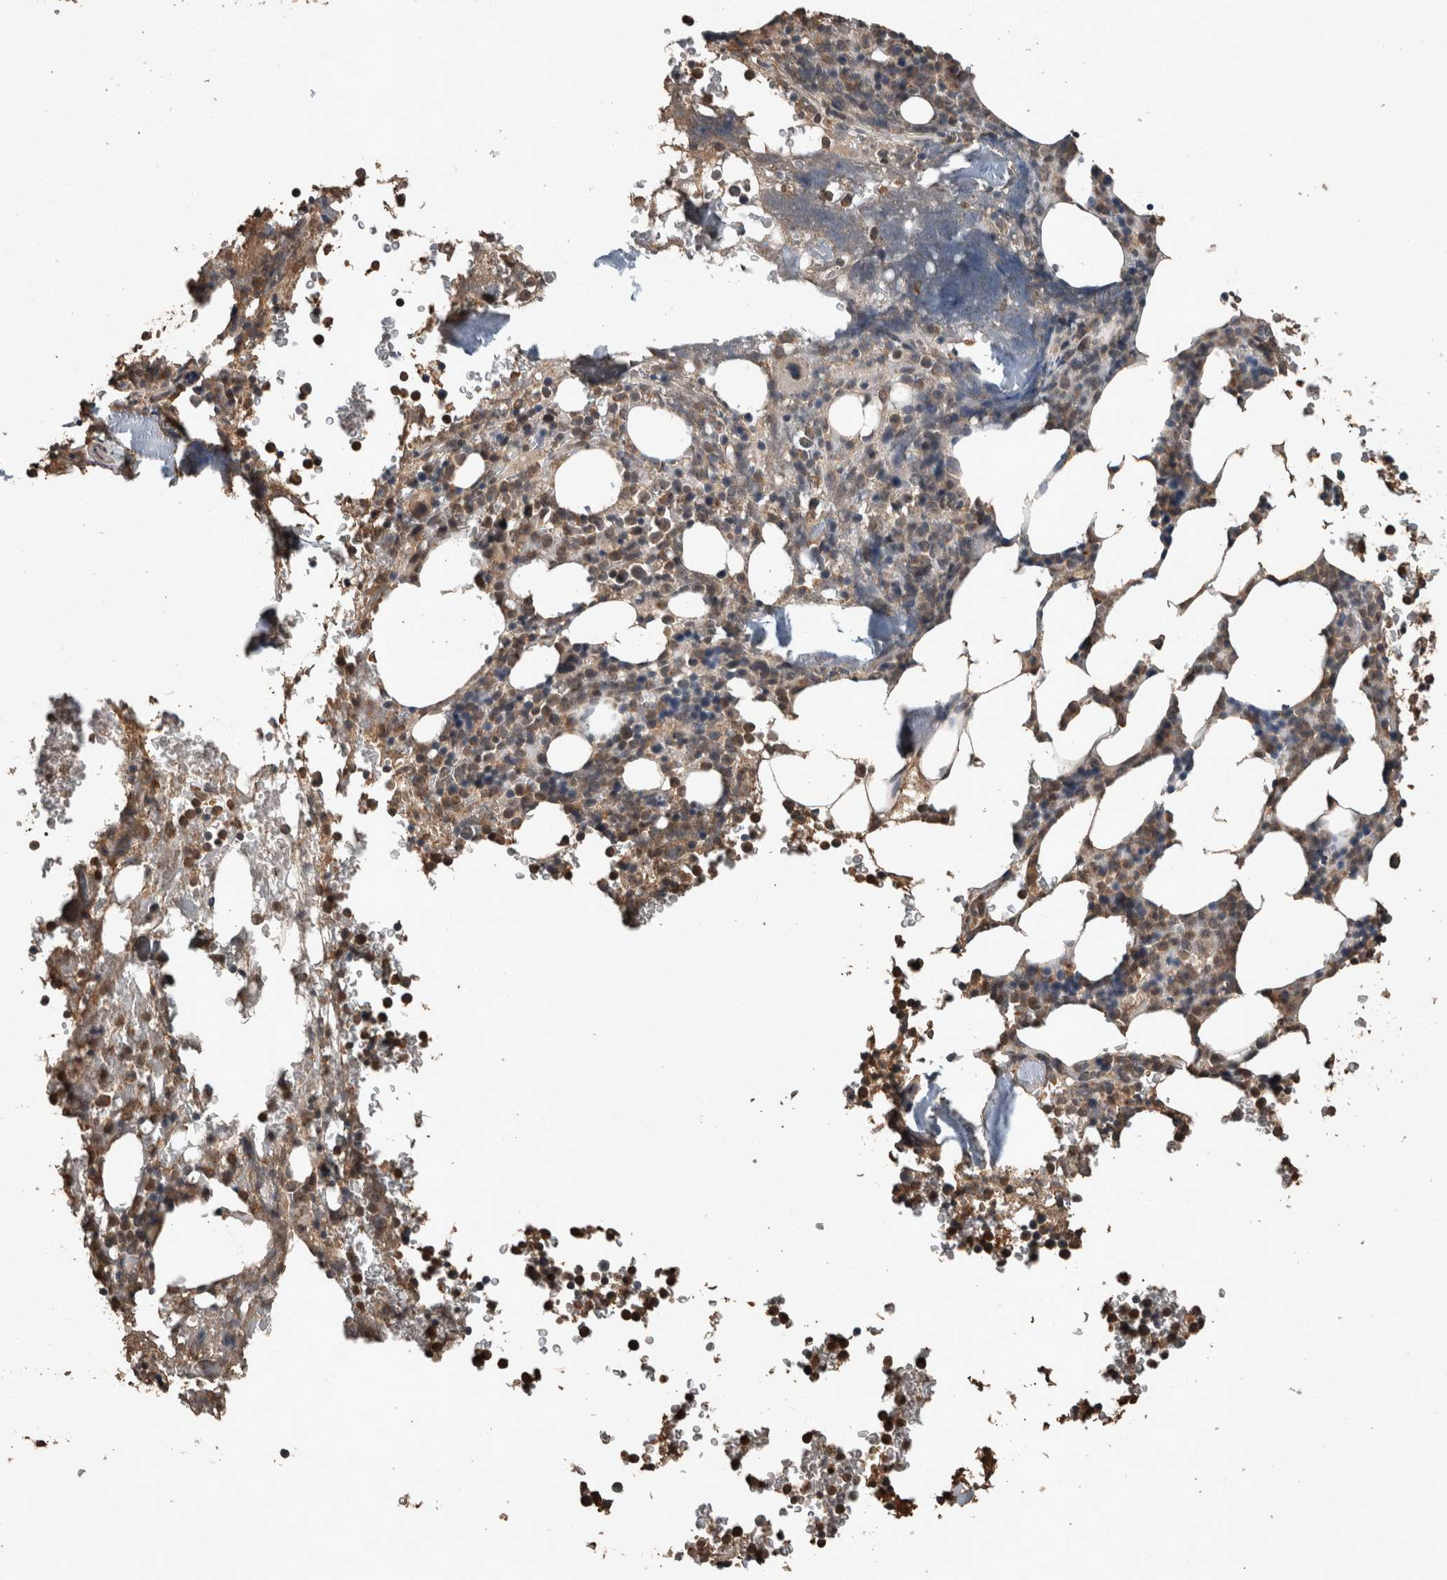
{"staining": {"intensity": "moderate", "quantity": "25%-75%", "location": "cytoplasmic/membranous,nuclear"}, "tissue": "bone marrow", "cell_type": "Hematopoietic cells", "image_type": "normal", "snomed": [{"axis": "morphology", "description": "Normal tissue, NOS"}, {"axis": "topography", "description": "Bone marrow"}], "caption": "Brown immunohistochemical staining in benign human bone marrow demonstrates moderate cytoplasmic/membranous,nuclear expression in about 25%-75% of hematopoietic cells.", "gene": "FGFRL1", "patient": {"sex": "male", "age": 58}}